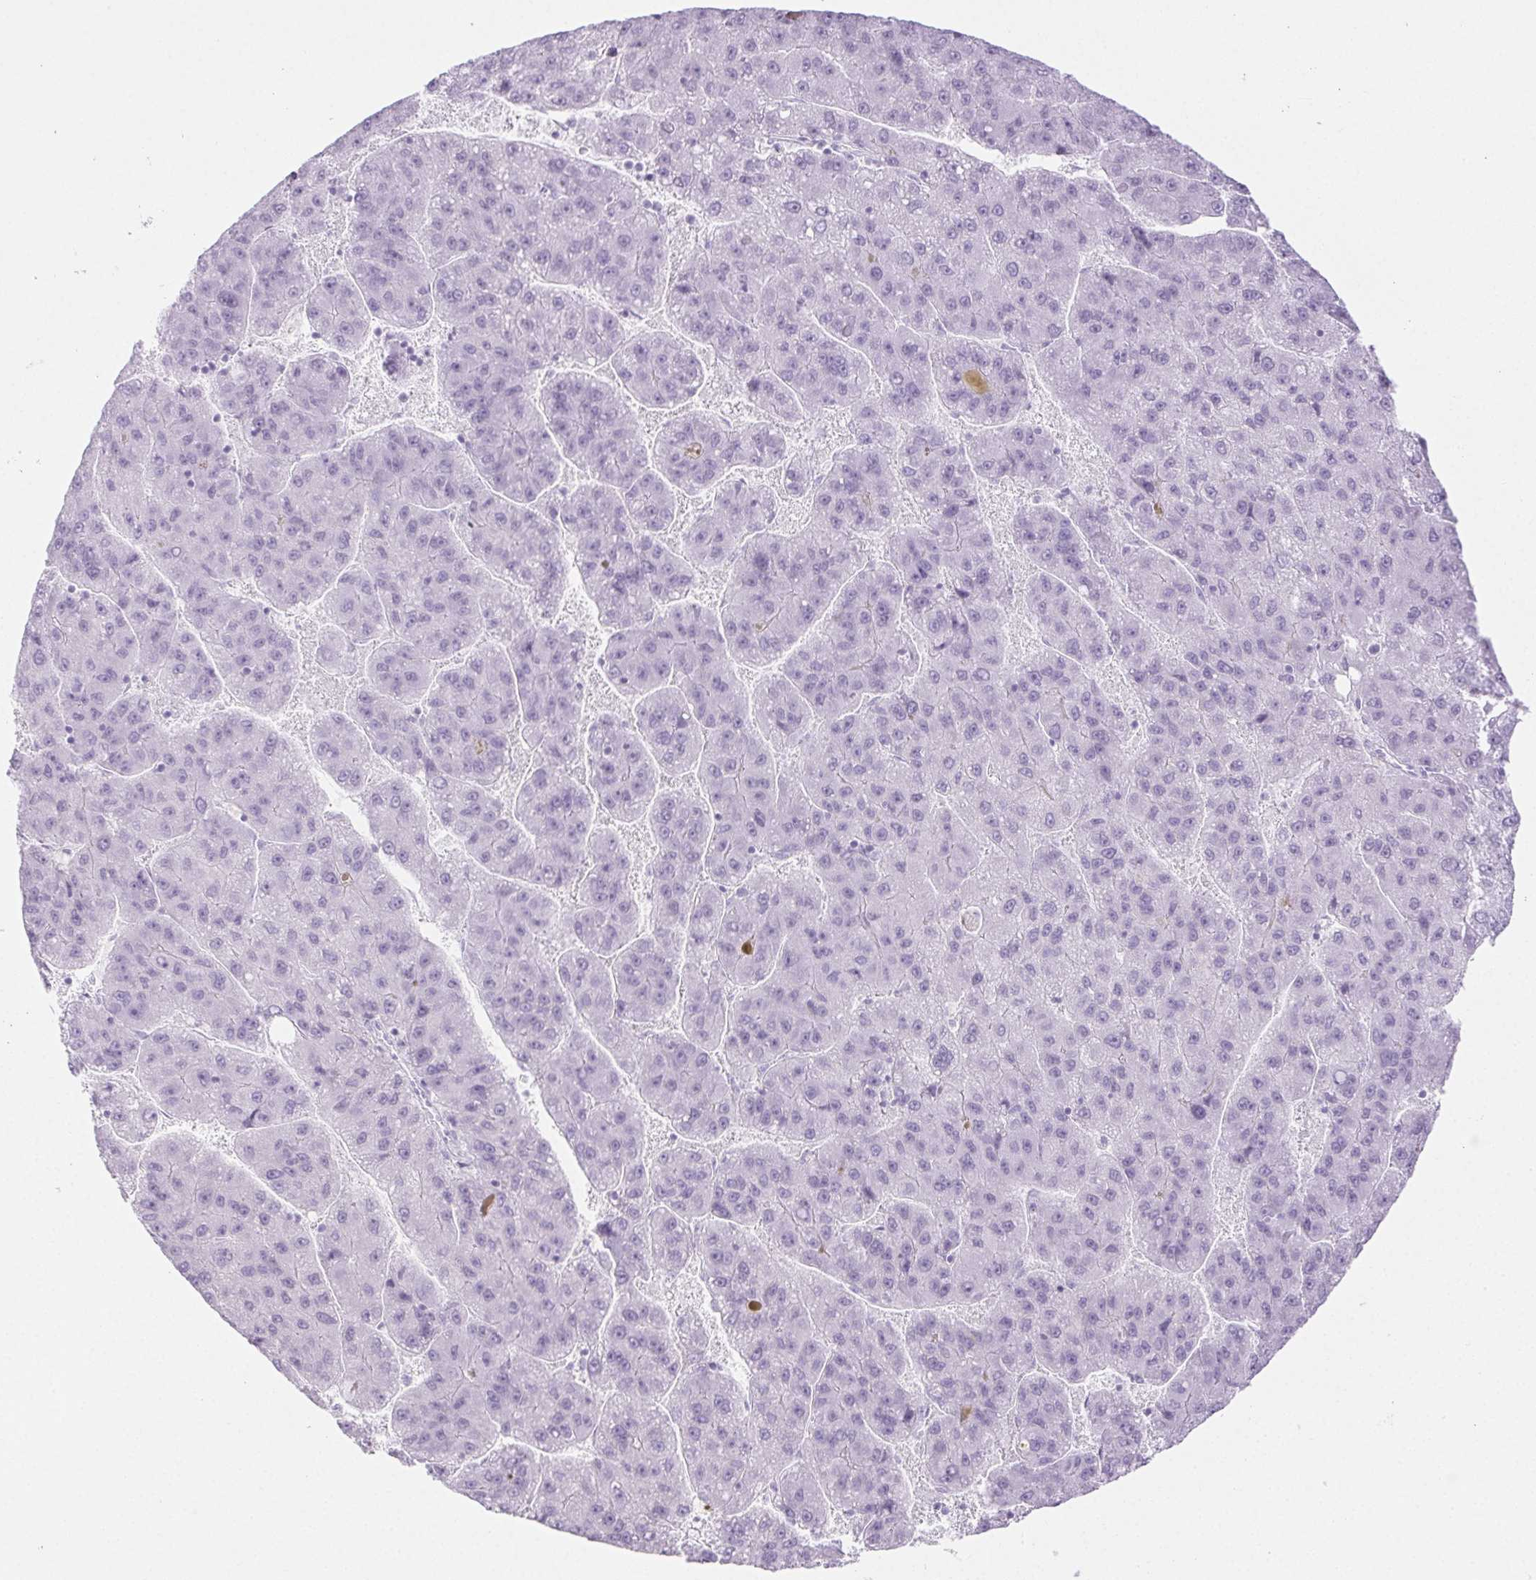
{"staining": {"intensity": "negative", "quantity": "none", "location": "none"}, "tissue": "liver cancer", "cell_type": "Tumor cells", "image_type": "cancer", "snomed": [{"axis": "morphology", "description": "Carcinoma, Hepatocellular, NOS"}, {"axis": "topography", "description": "Liver"}], "caption": "The micrograph reveals no significant staining in tumor cells of hepatocellular carcinoma (liver).", "gene": "PI3", "patient": {"sex": "female", "age": 82}}